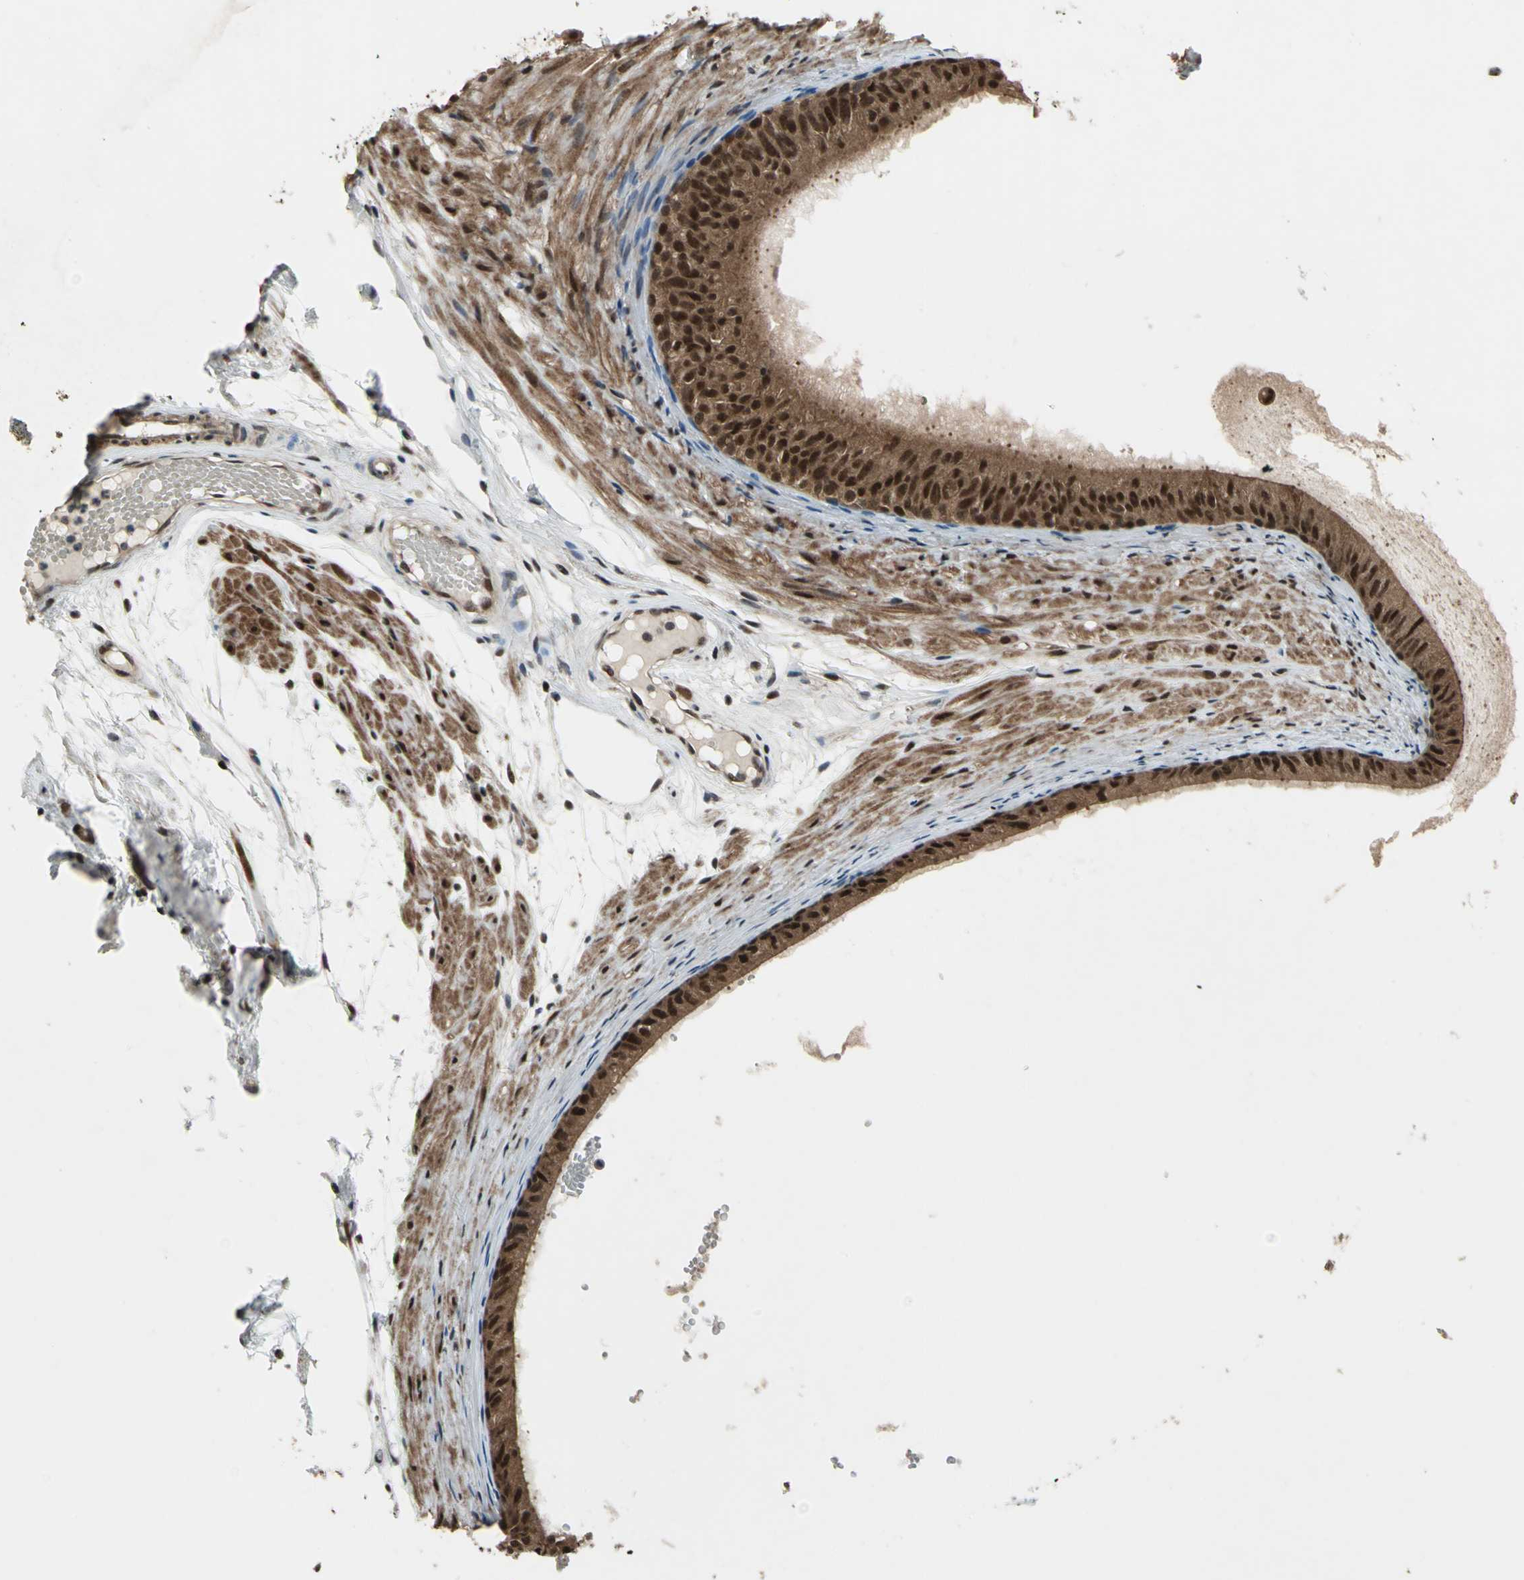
{"staining": {"intensity": "moderate", "quantity": ">75%", "location": "cytoplasmic/membranous,nuclear"}, "tissue": "epididymis", "cell_type": "Glandular cells", "image_type": "normal", "snomed": [{"axis": "morphology", "description": "Normal tissue, NOS"}, {"axis": "morphology", "description": "Atrophy, NOS"}, {"axis": "topography", "description": "Testis"}, {"axis": "topography", "description": "Epididymis"}], "caption": "Immunohistochemistry (IHC) (DAB) staining of normal human epididymis reveals moderate cytoplasmic/membranous,nuclear protein expression in about >75% of glandular cells.", "gene": "COPS5", "patient": {"sex": "male", "age": 18}}